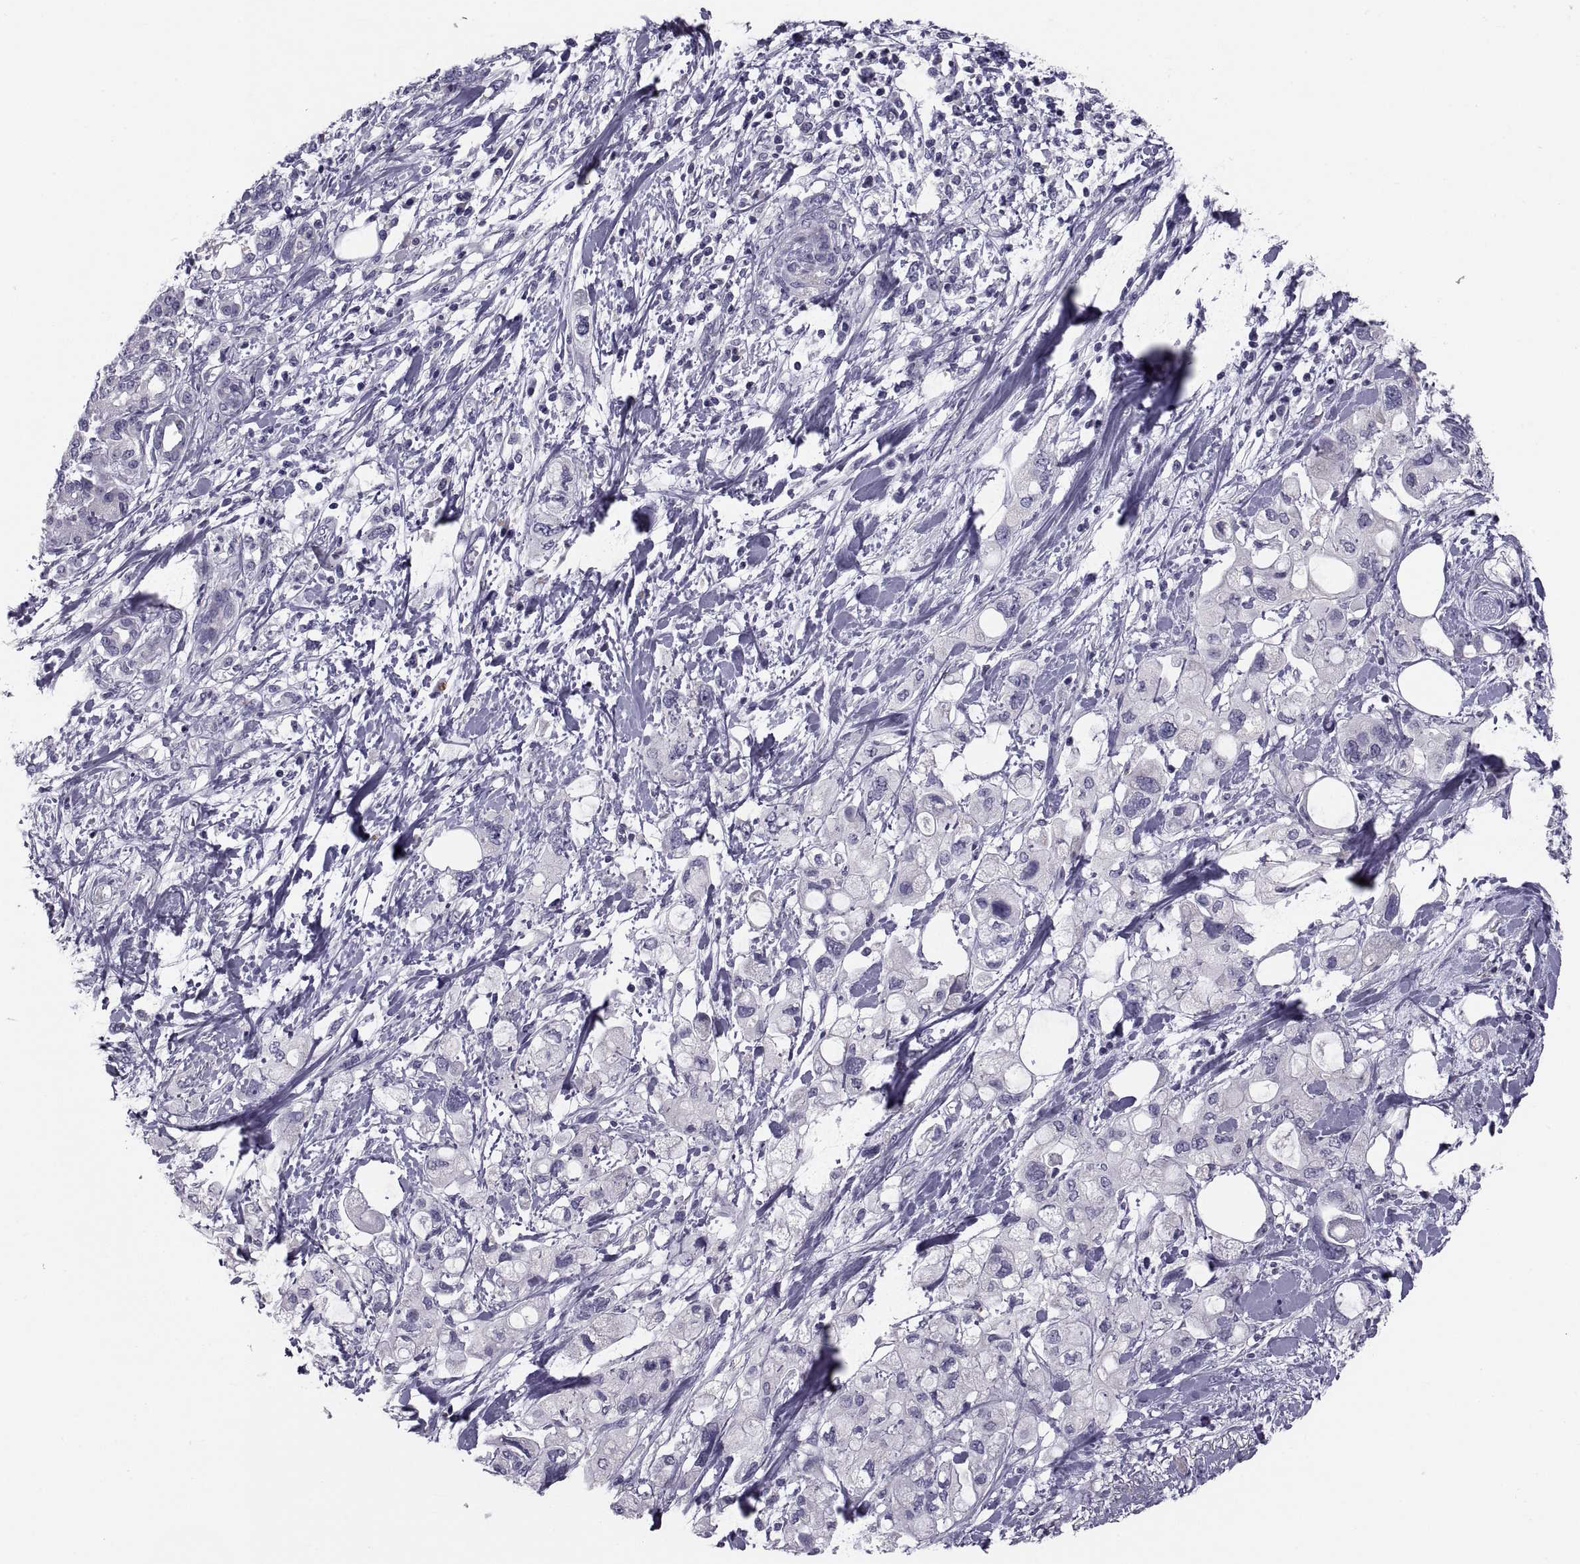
{"staining": {"intensity": "negative", "quantity": "none", "location": "none"}, "tissue": "pancreatic cancer", "cell_type": "Tumor cells", "image_type": "cancer", "snomed": [{"axis": "morphology", "description": "Adenocarcinoma, NOS"}, {"axis": "topography", "description": "Pancreas"}], "caption": "Immunohistochemistry image of adenocarcinoma (pancreatic) stained for a protein (brown), which exhibits no positivity in tumor cells. The staining is performed using DAB (3,3'-diaminobenzidine) brown chromogen with nuclei counter-stained in using hematoxylin.", "gene": "PDZRN4", "patient": {"sex": "female", "age": 56}}